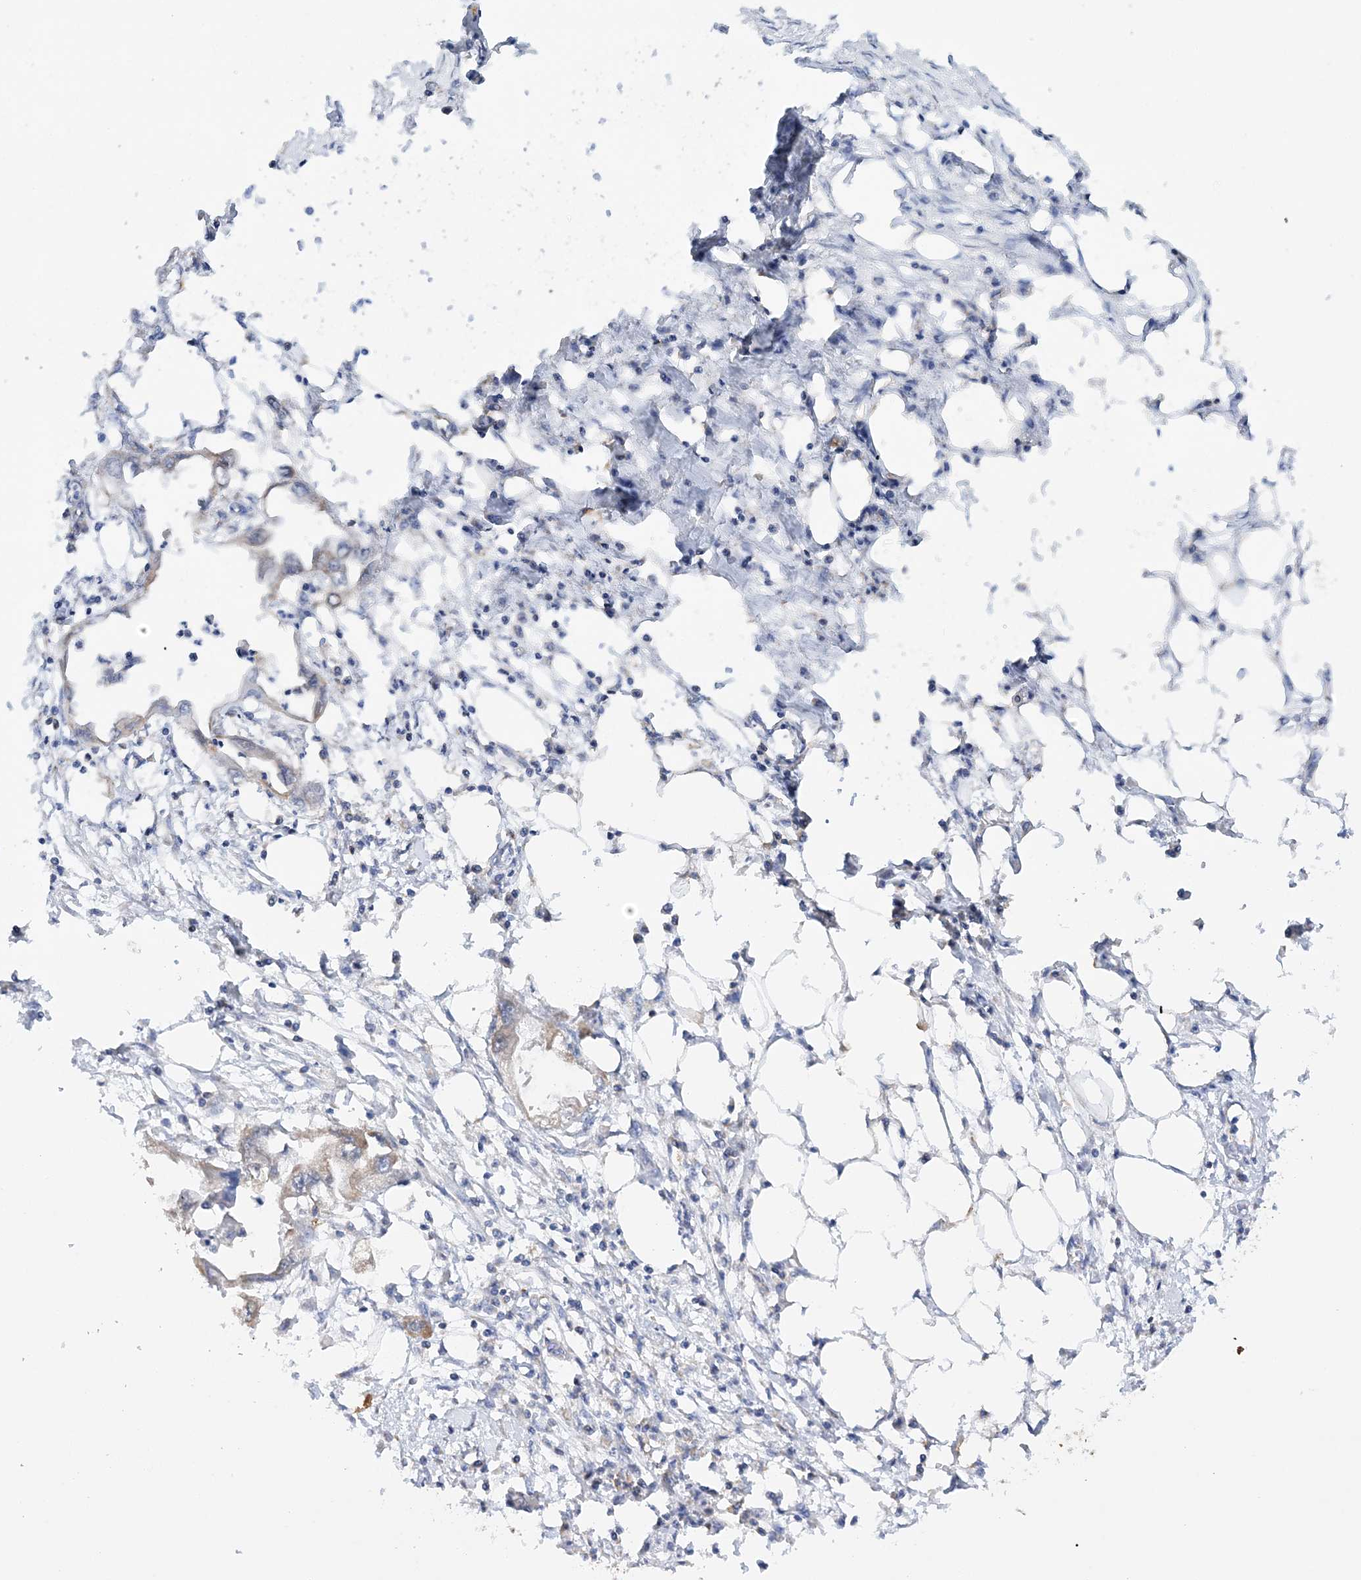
{"staining": {"intensity": "moderate", "quantity": "25%-75%", "location": "cytoplasmic/membranous"}, "tissue": "endometrial cancer", "cell_type": "Tumor cells", "image_type": "cancer", "snomed": [{"axis": "morphology", "description": "Adenocarcinoma, NOS"}, {"axis": "morphology", "description": "Adenocarcinoma, metastatic, NOS"}, {"axis": "topography", "description": "Adipose tissue"}, {"axis": "topography", "description": "Endometrium"}], "caption": "Immunohistochemistry (IHC) image of human metastatic adenocarcinoma (endometrial) stained for a protein (brown), which reveals medium levels of moderate cytoplasmic/membranous expression in approximately 25%-75% of tumor cells.", "gene": "TTC32", "patient": {"sex": "female", "age": 67}}